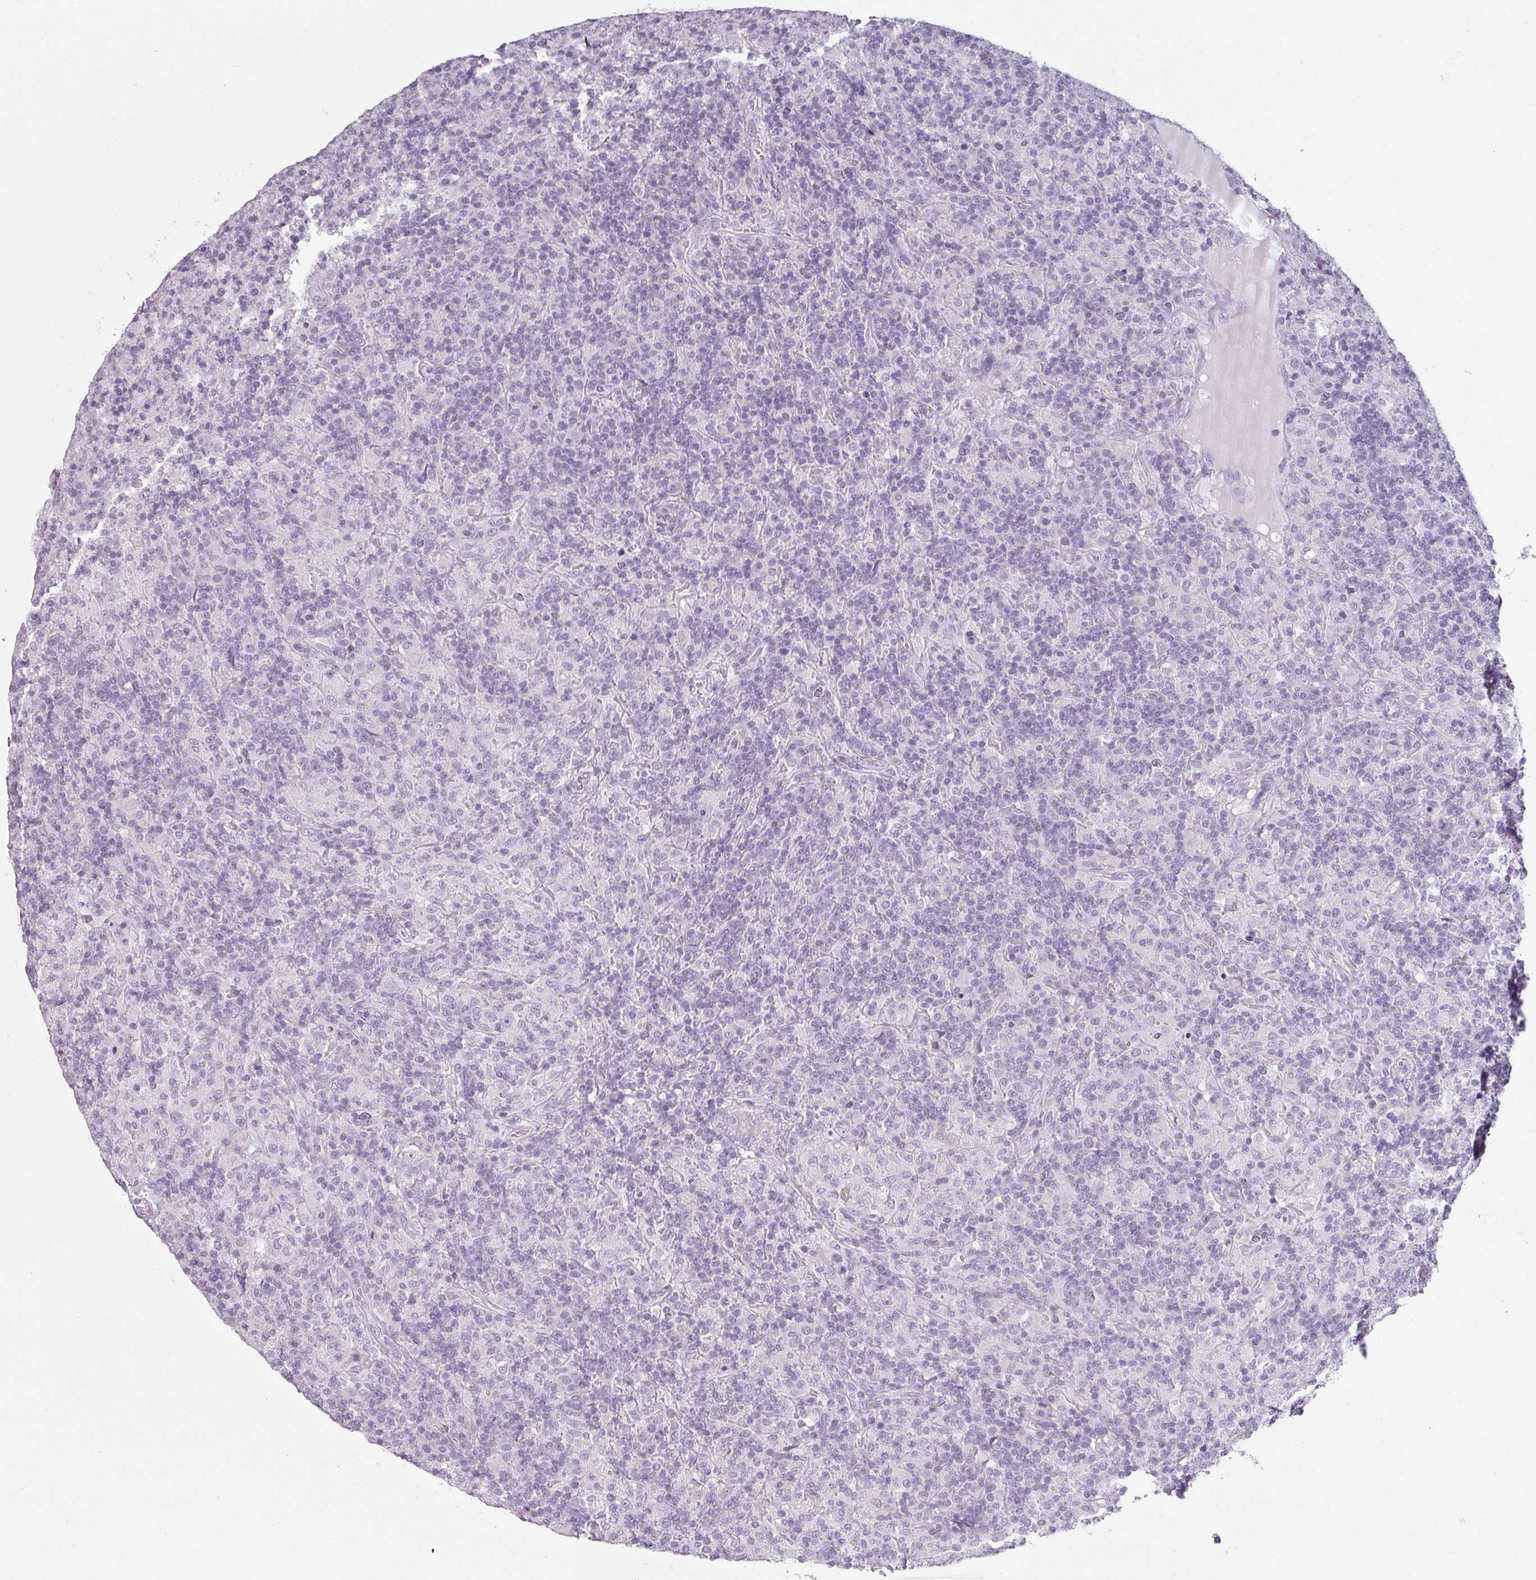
{"staining": {"intensity": "negative", "quantity": "none", "location": "none"}, "tissue": "lymphoma", "cell_type": "Tumor cells", "image_type": "cancer", "snomed": [{"axis": "morphology", "description": "Hodgkin's disease, NOS"}, {"axis": "topography", "description": "Lymph node"}], "caption": "DAB (3,3'-diaminobenzidine) immunohistochemical staining of human Hodgkin's disease reveals no significant expression in tumor cells.", "gene": "SFTPA1", "patient": {"sex": "male", "age": 70}}